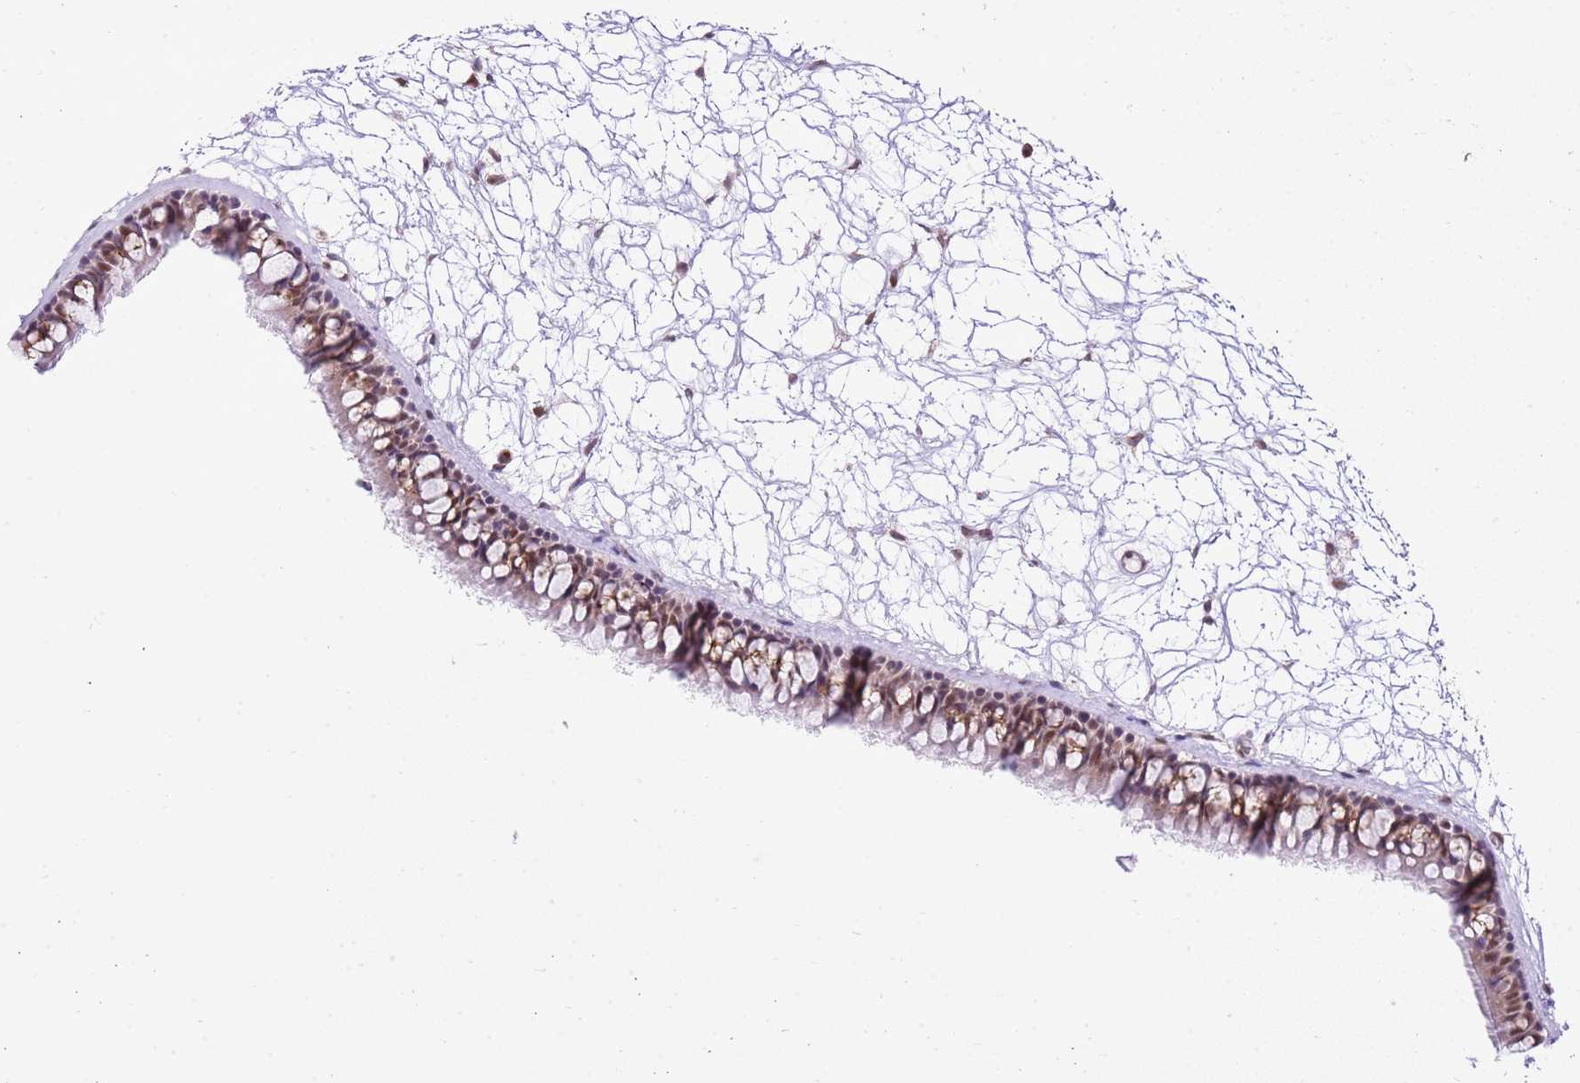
{"staining": {"intensity": "moderate", "quantity": "25%-75%", "location": "cytoplasmic/membranous,nuclear"}, "tissue": "nasopharynx", "cell_type": "Respiratory epithelial cells", "image_type": "normal", "snomed": [{"axis": "morphology", "description": "Normal tissue, NOS"}, {"axis": "topography", "description": "Nasopharynx"}], "caption": "A brown stain labels moderate cytoplasmic/membranous,nuclear positivity of a protein in respiratory epithelial cells of benign nasopharynx. (DAB IHC with brightfield microscopy, high magnification).", "gene": "NACC2", "patient": {"sex": "male", "age": 64}}